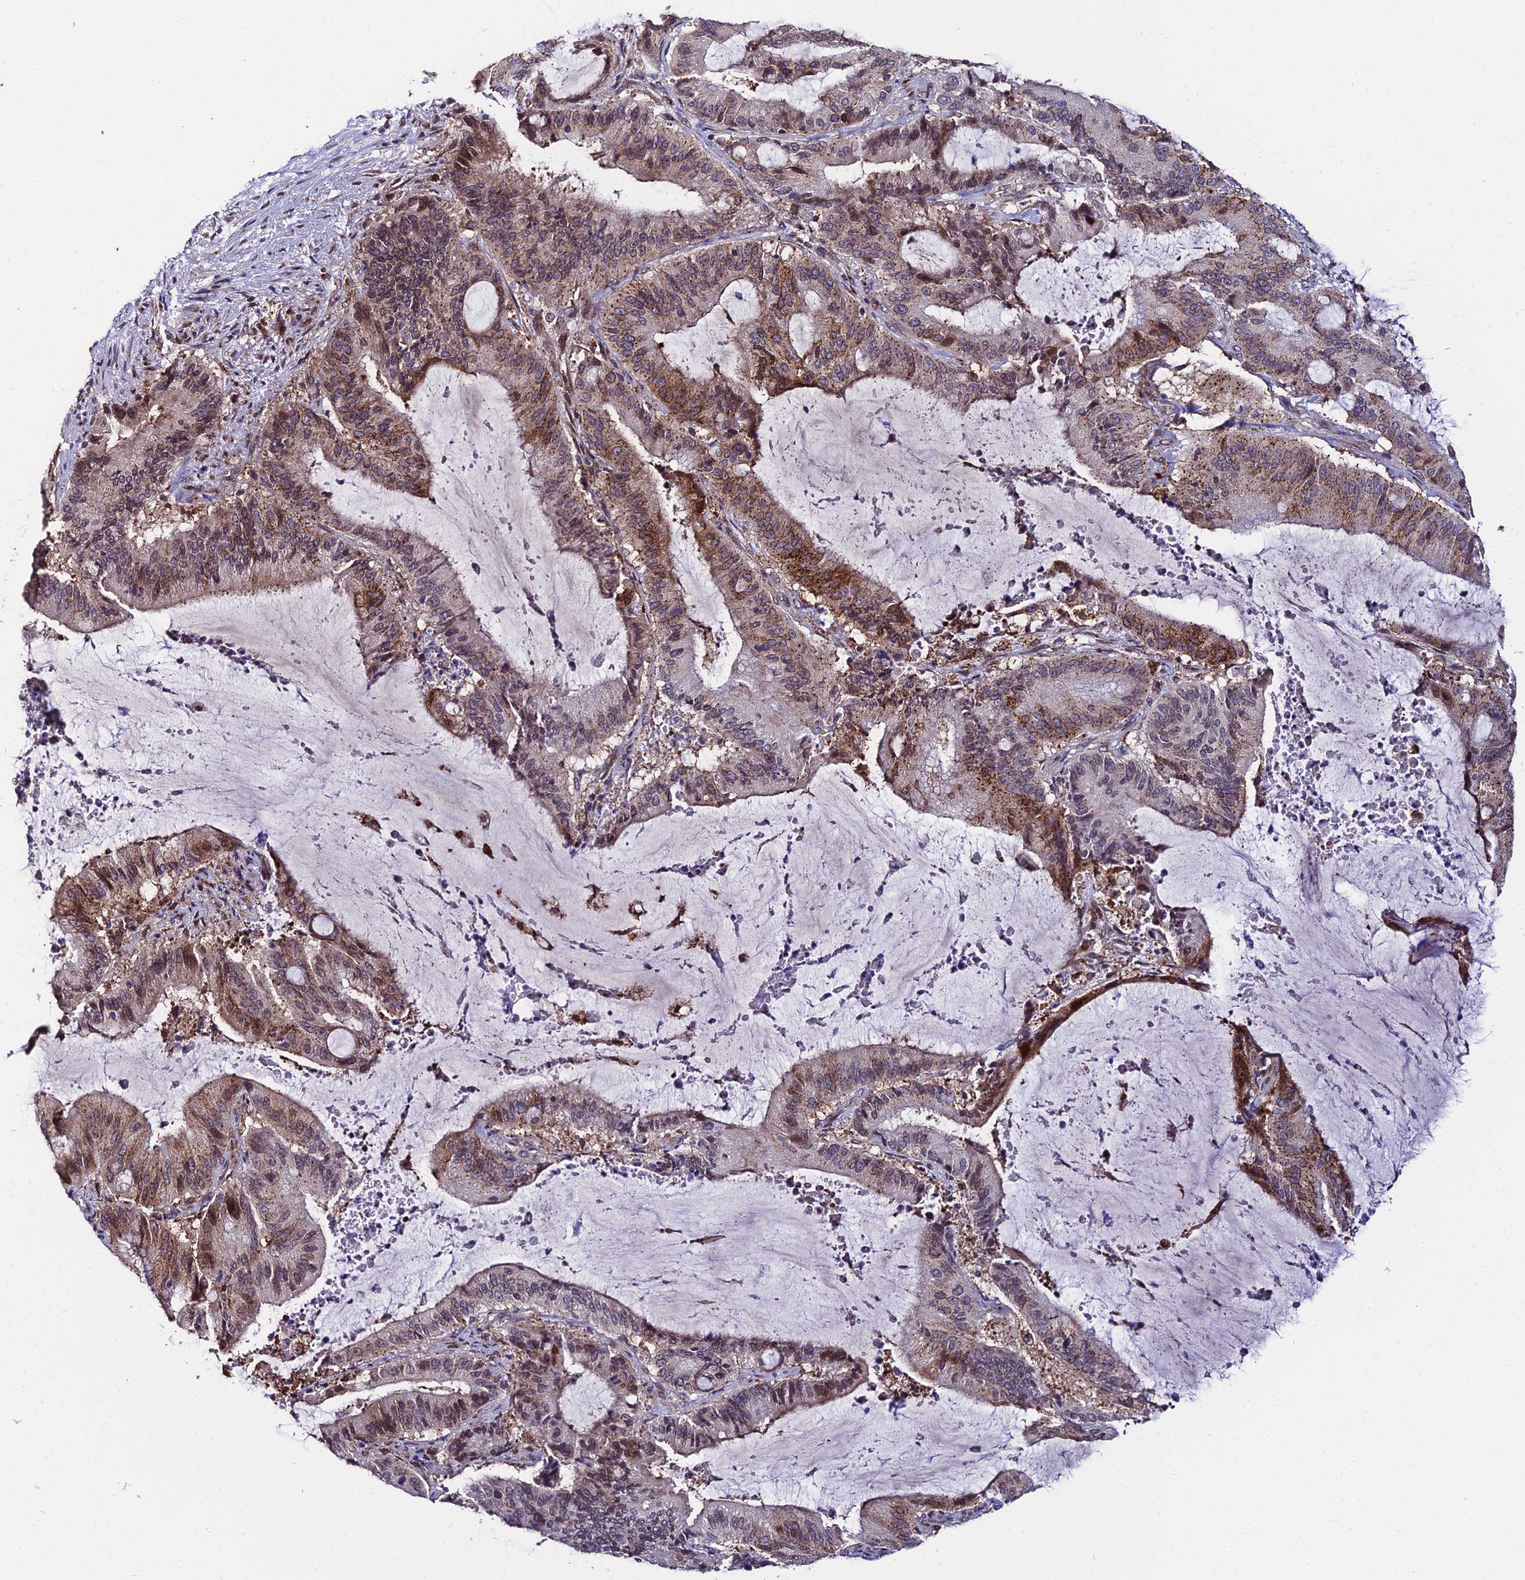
{"staining": {"intensity": "moderate", "quantity": "25%-75%", "location": "cytoplasmic/membranous,nuclear"}, "tissue": "liver cancer", "cell_type": "Tumor cells", "image_type": "cancer", "snomed": [{"axis": "morphology", "description": "Normal tissue, NOS"}, {"axis": "morphology", "description": "Cholangiocarcinoma"}, {"axis": "topography", "description": "Liver"}, {"axis": "topography", "description": "Peripheral nerve tissue"}], "caption": "Human liver cancer stained with a protein marker reveals moderate staining in tumor cells.", "gene": "DDX19A", "patient": {"sex": "female", "age": 73}}